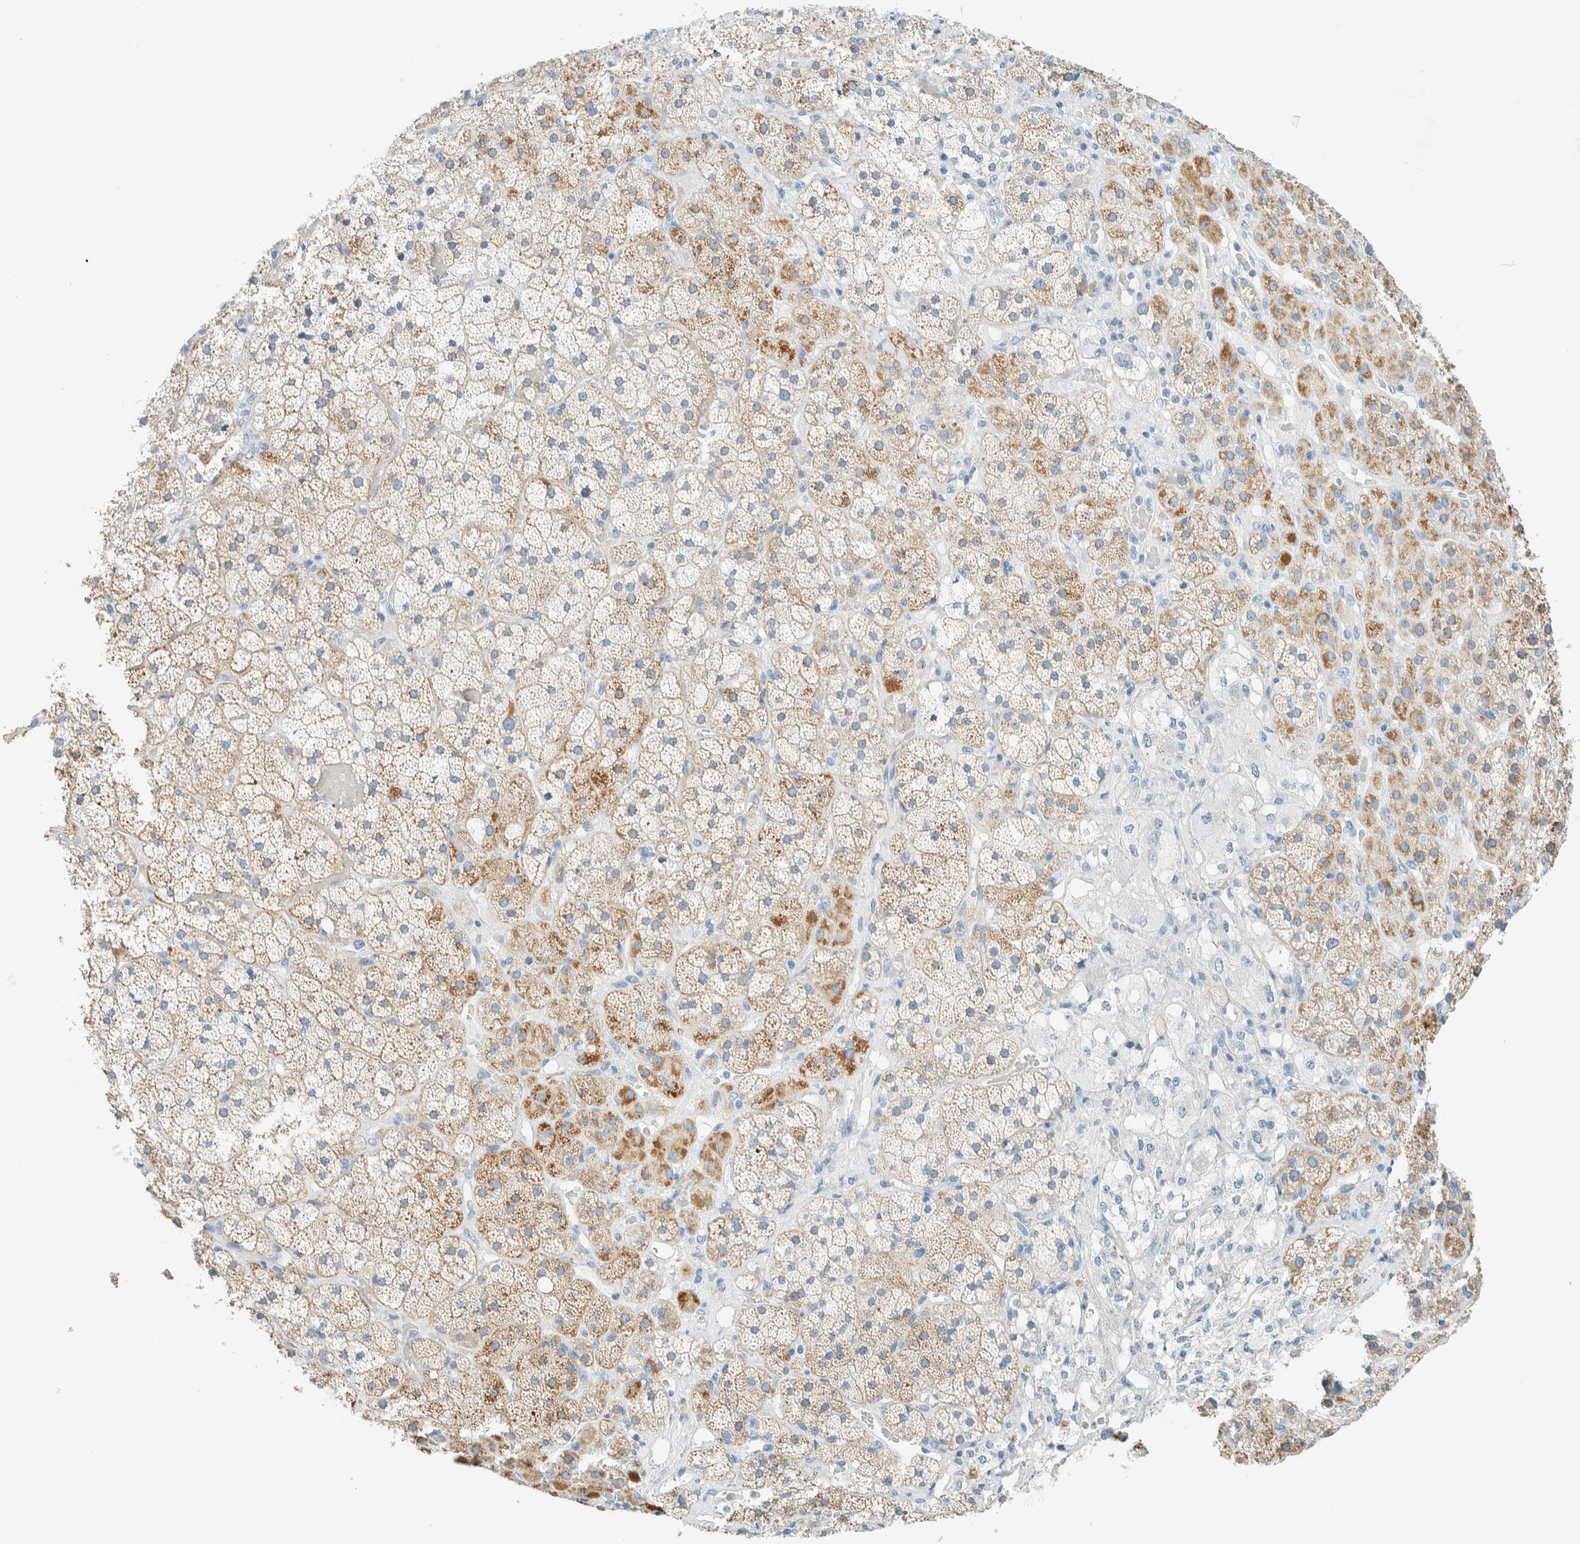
{"staining": {"intensity": "moderate", "quantity": "<25%", "location": "cytoplasmic/membranous"}, "tissue": "adrenal gland", "cell_type": "Glandular cells", "image_type": "normal", "snomed": [{"axis": "morphology", "description": "Normal tissue, NOS"}, {"axis": "topography", "description": "Adrenal gland"}], "caption": "High-magnification brightfield microscopy of normal adrenal gland stained with DAB (3,3'-diaminobenzidine) (brown) and counterstained with hematoxylin (blue). glandular cells exhibit moderate cytoplasmic/membranous expression is appreciated in about<25% of cells.", "gene": "SLFN12", "patient": {"sex": "male", "age": 57}}